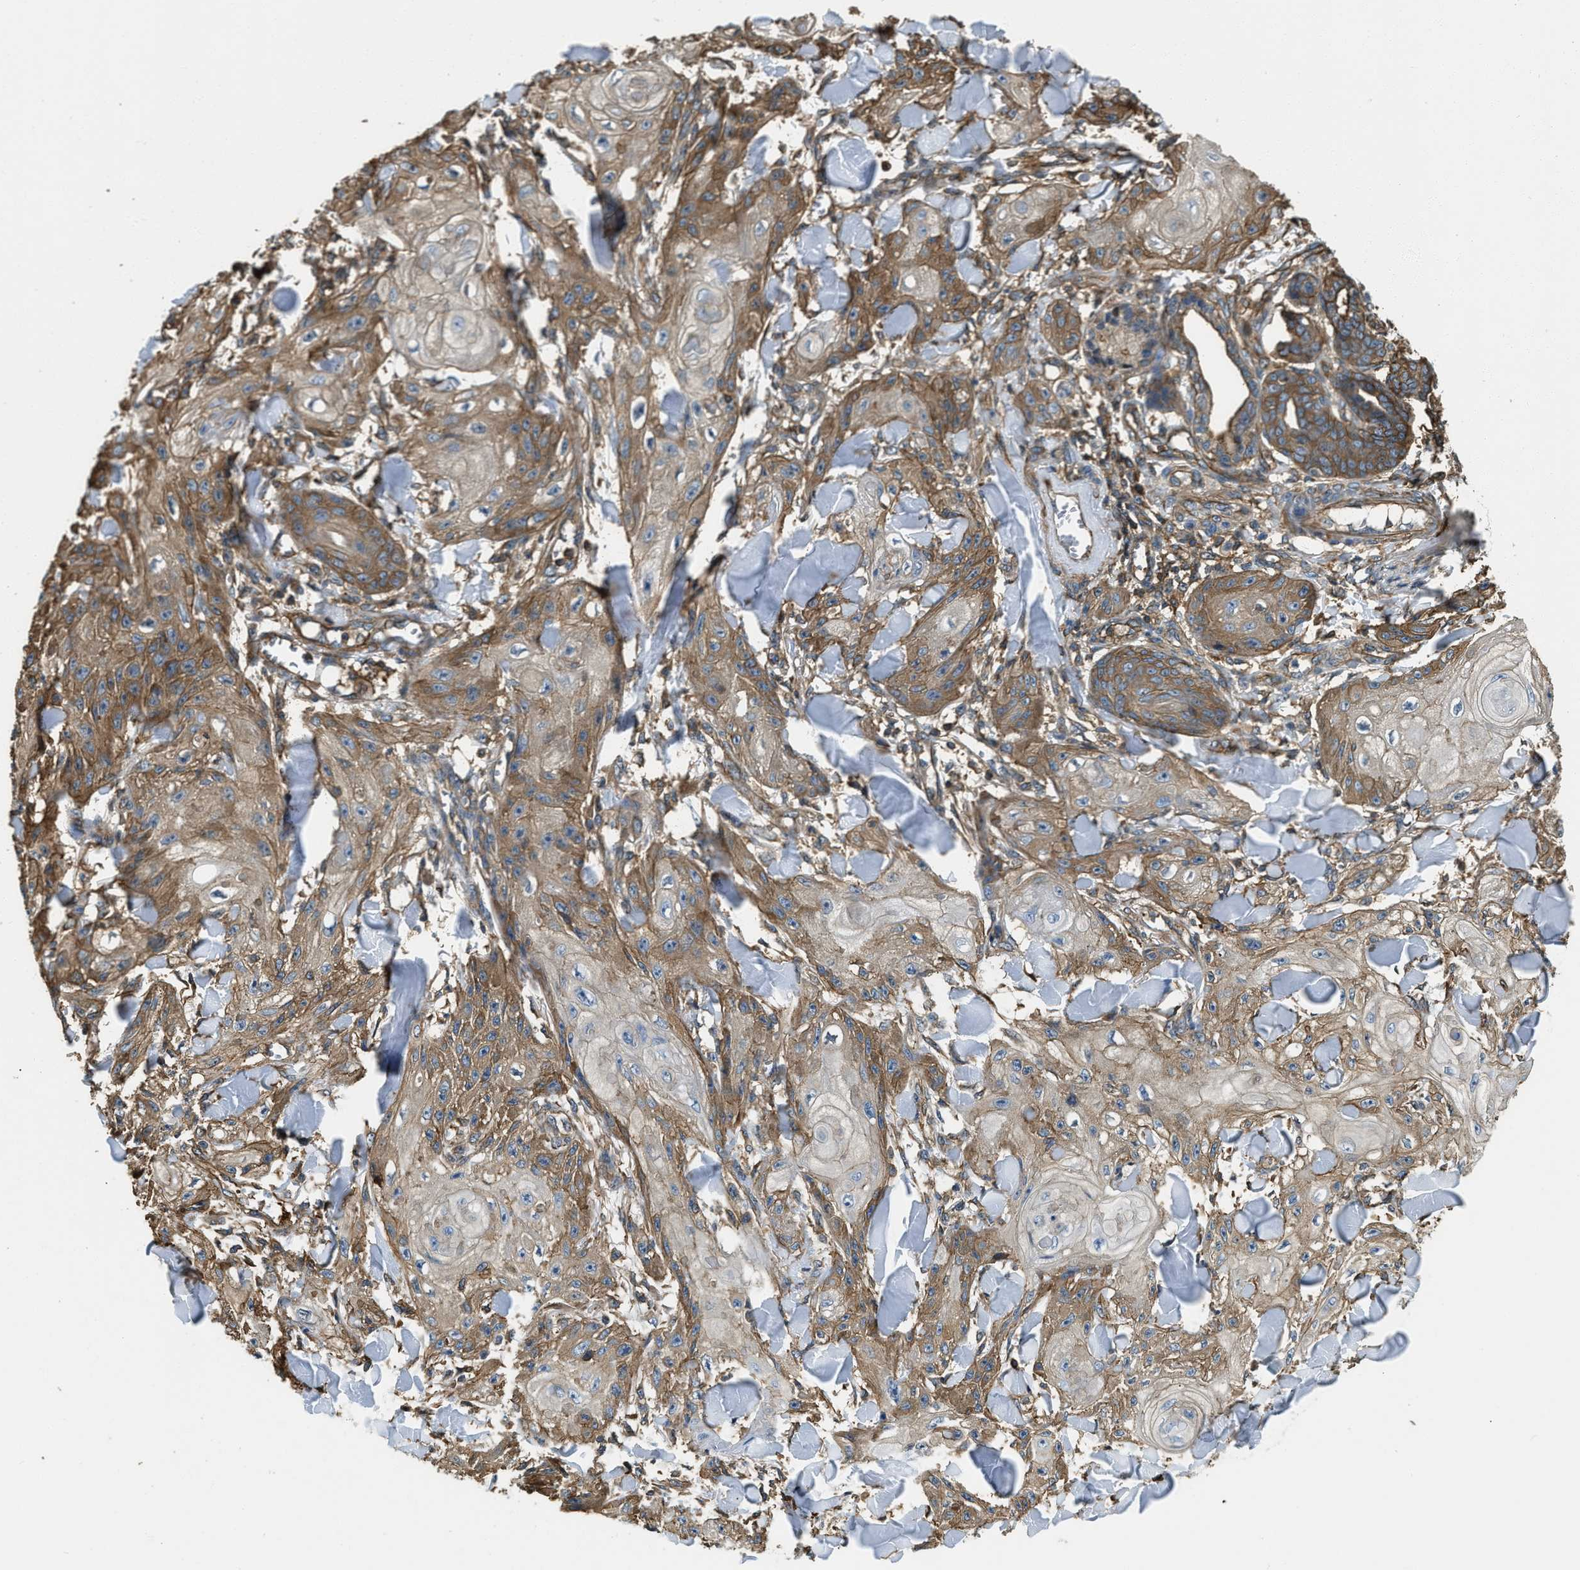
{"staining": {"intensity": "moderate", "quantity": ">75%", "location": "cytoplasmic/membranous"}, "tissue": "skin cancer", "cell_type": "Tumor cells", "image_type": "cancer", "snomed": [{"axis": "morphology", "description": "Squamous cell carcinoma, NOS"}, {"axis": "topography", "description": "Skin"}], "caption": "Moderate cytoplasmic/membranous staining for a protein is seen in approximately >75% of tumor cells of skin squamous cell carcinoma using immunohistochemistry (IHC).", "gene": "YARS1", "patient": {"sex": "male", "age": 74}}